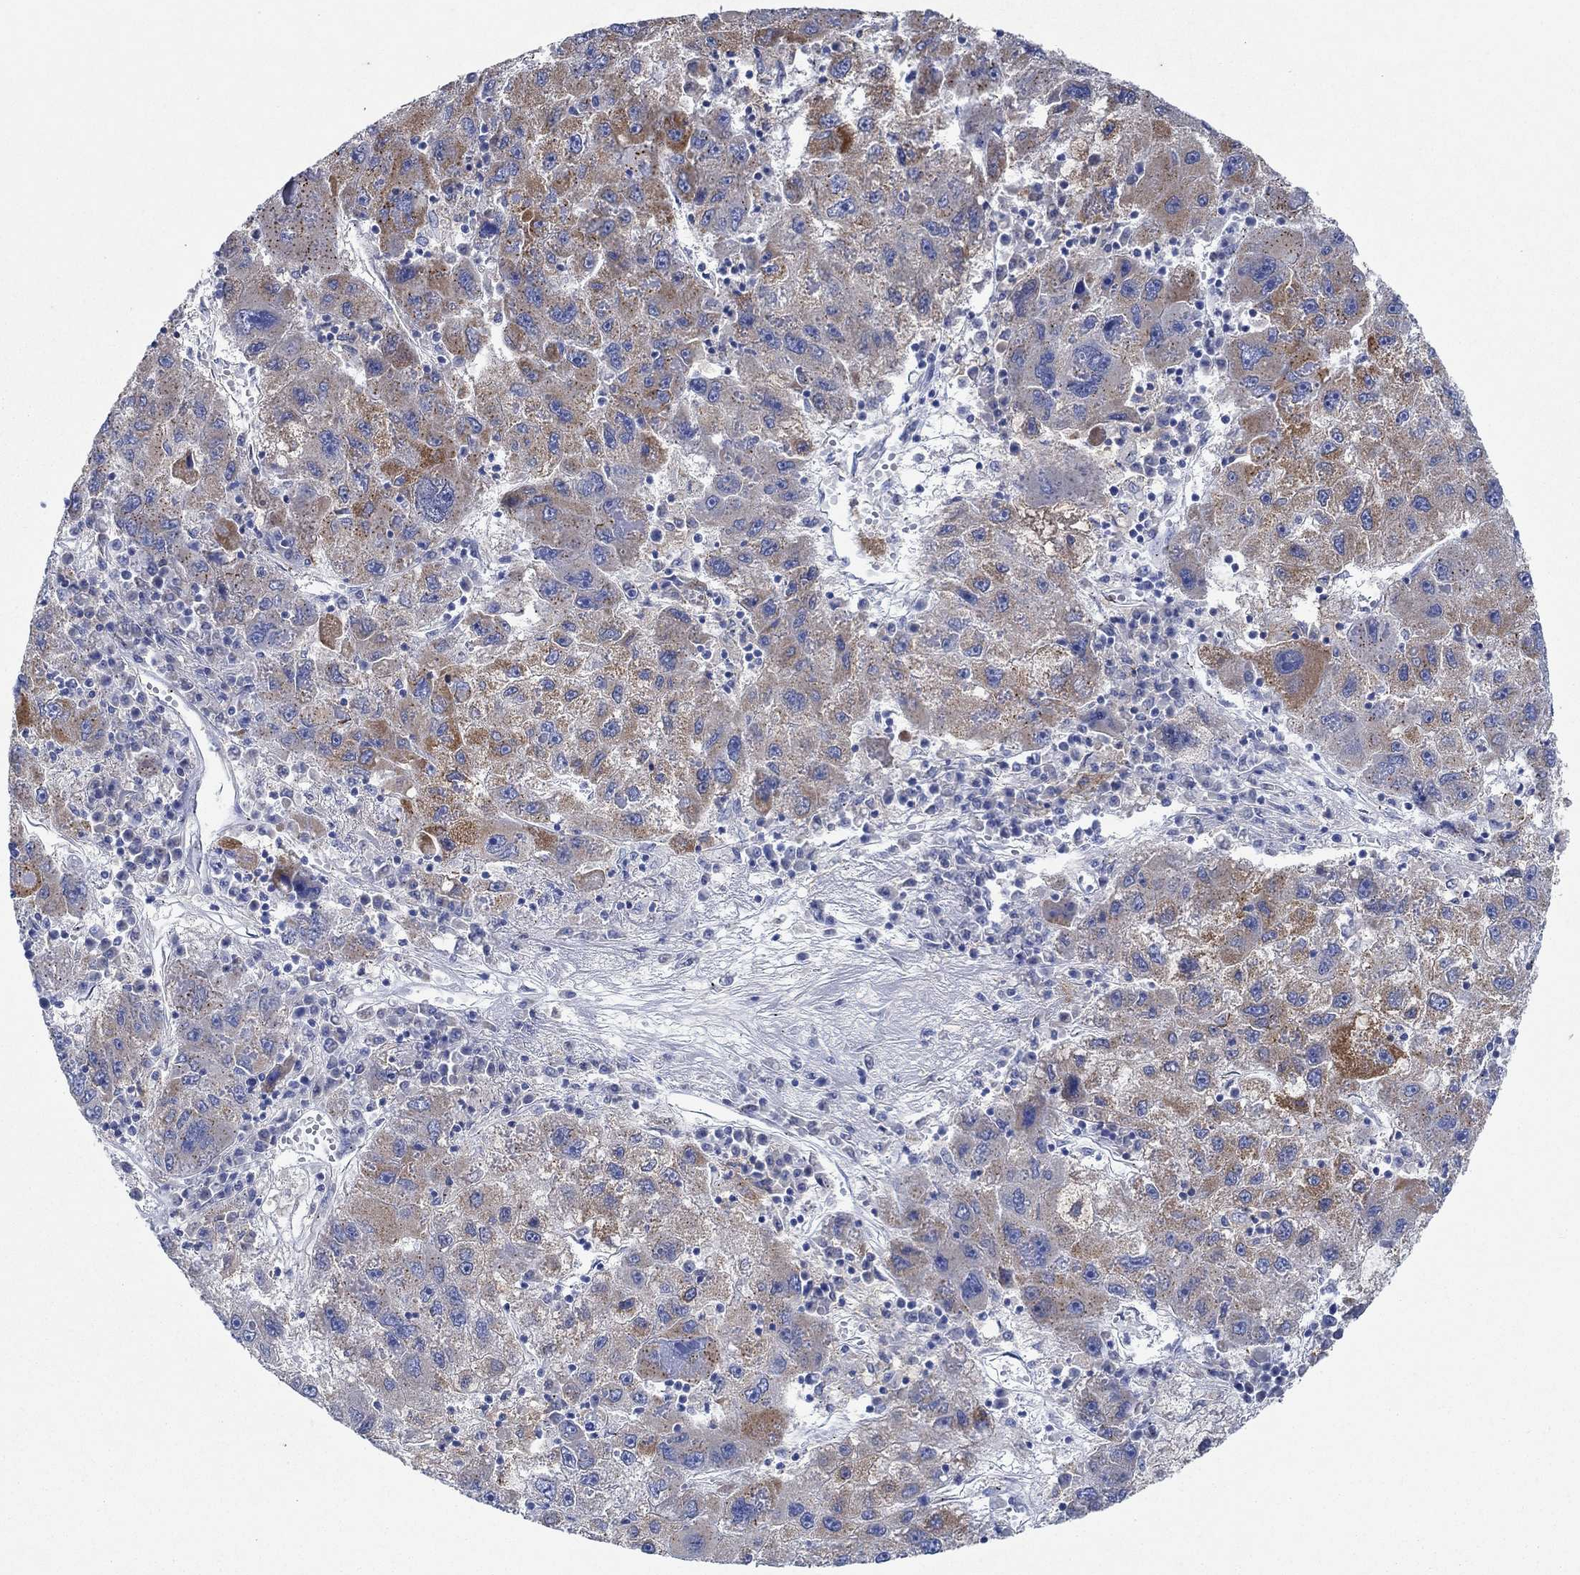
{"staining": {"intensity": "strong", "quantity": "25%-75%", "location": "cytoplasmic/membranous"}, "tissue": "liver cancer", "cell_type": "Tumor cells", "image_type": "cancer", "snomed": [{"axis": "morphology", "description": "Carcinoma, Hepatocellular, NOS"}, {"axis": "topography", "description": "Liver"}], "caption": "Human hepatocellular carcinoma (liver) stained for a protein (brown) reveals strong cytoplasmic/membranous positive positivity in about 25%-75% of tumor cells.", "gene": "CPM", "patient": {"sex": "male", "age": 75}}